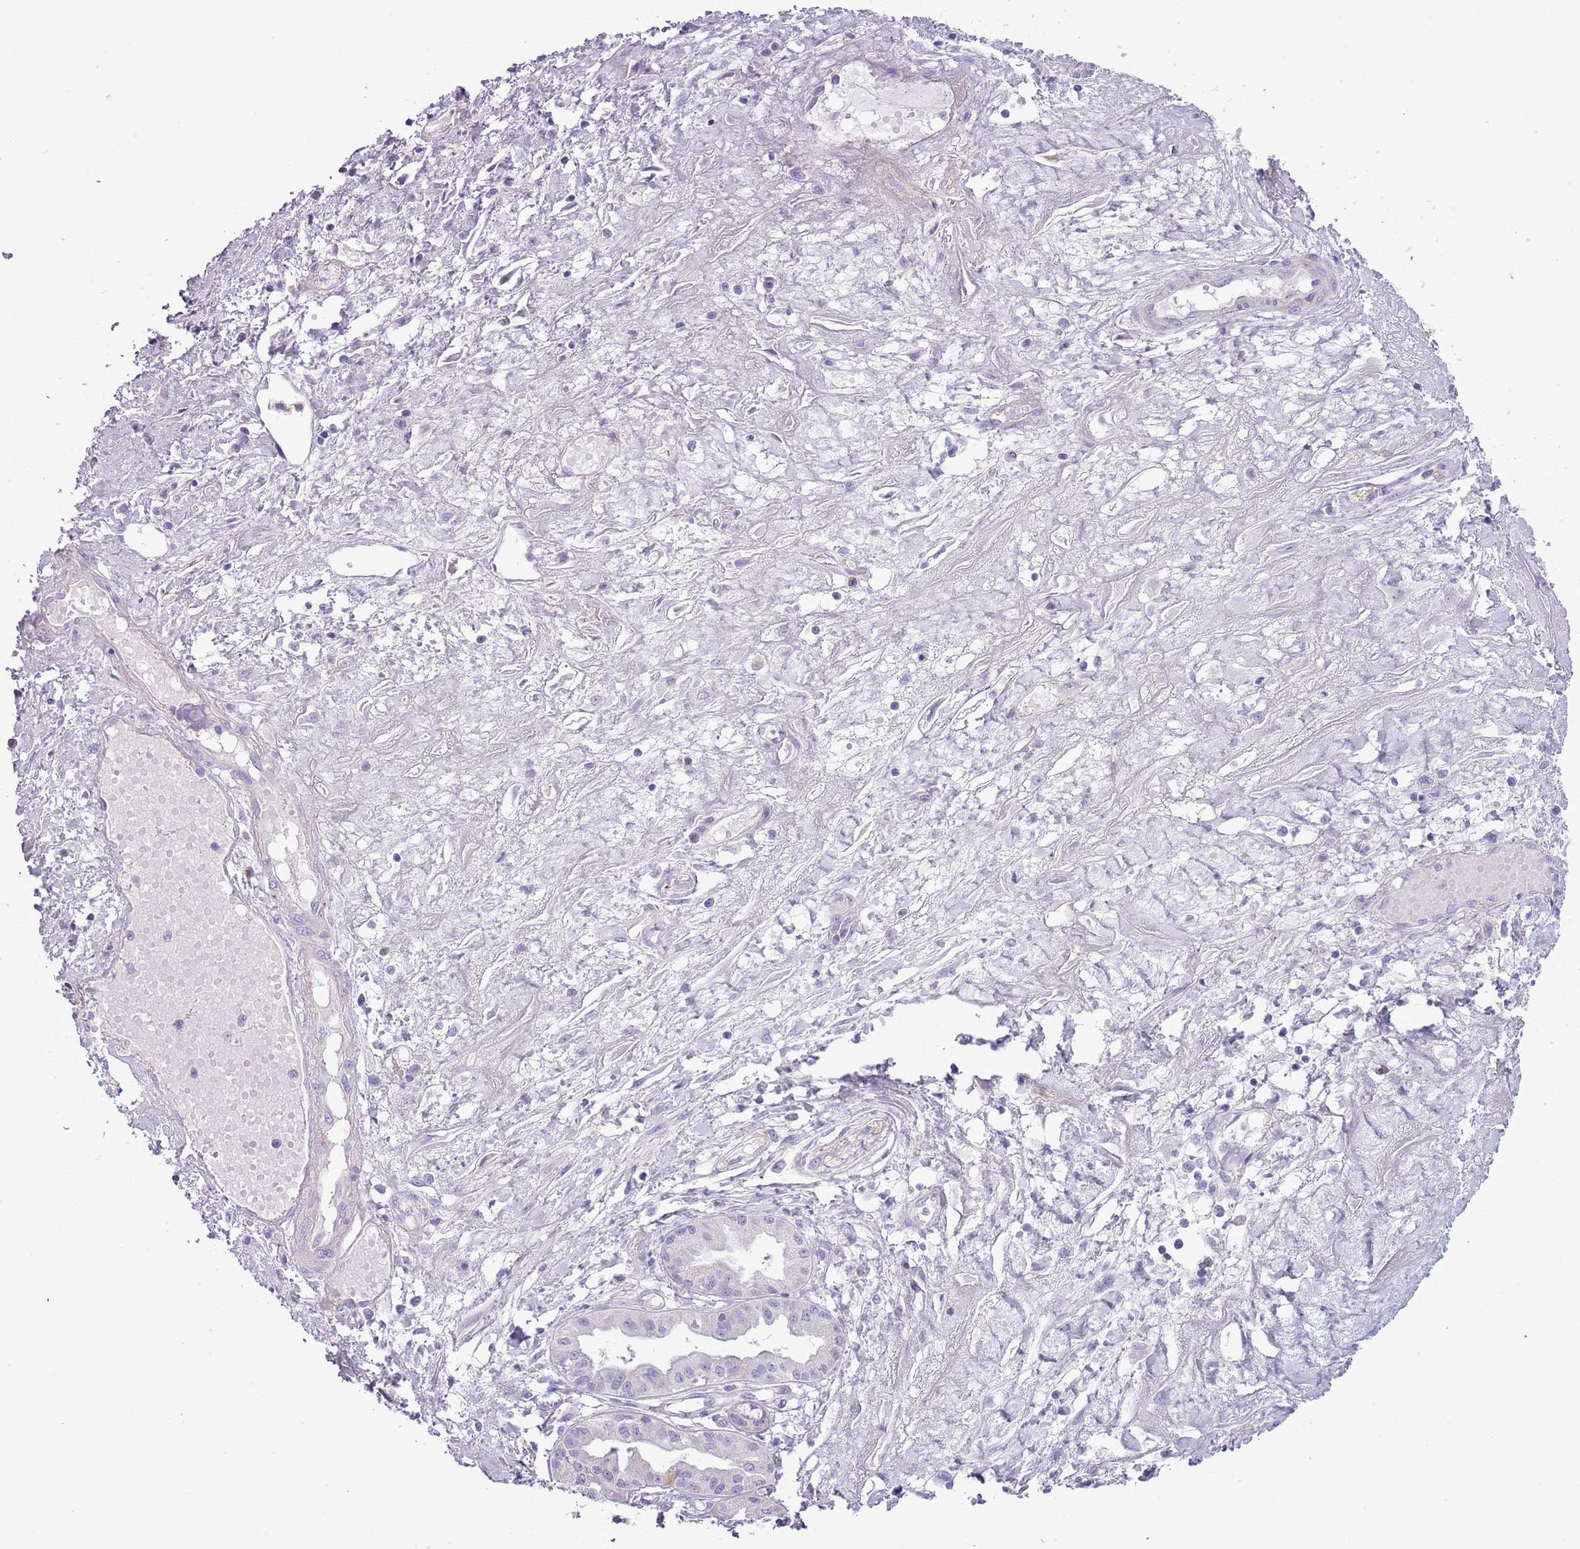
{"staining": {"intensity": "negative", "quantity": "none", "location": "none"}, "tissue": "pancreatic cancer", "cell_type": "Tumor cells", "image_type": "cancer", "snomed": [{"axis": "morphology", "description": "Adenocarcinoma, NOS"}, {"axis": "topography", "description": "Pancreas"}], "caption": "The micrograph displays no significant expression in tumor cells of adenocarcinoma (pancreatic). (Brightfield microscopy of DAB immunohistochemistry at high magnification).", "gene": "SLC23A1", "patient": {"sex": "female", "age": 50}}